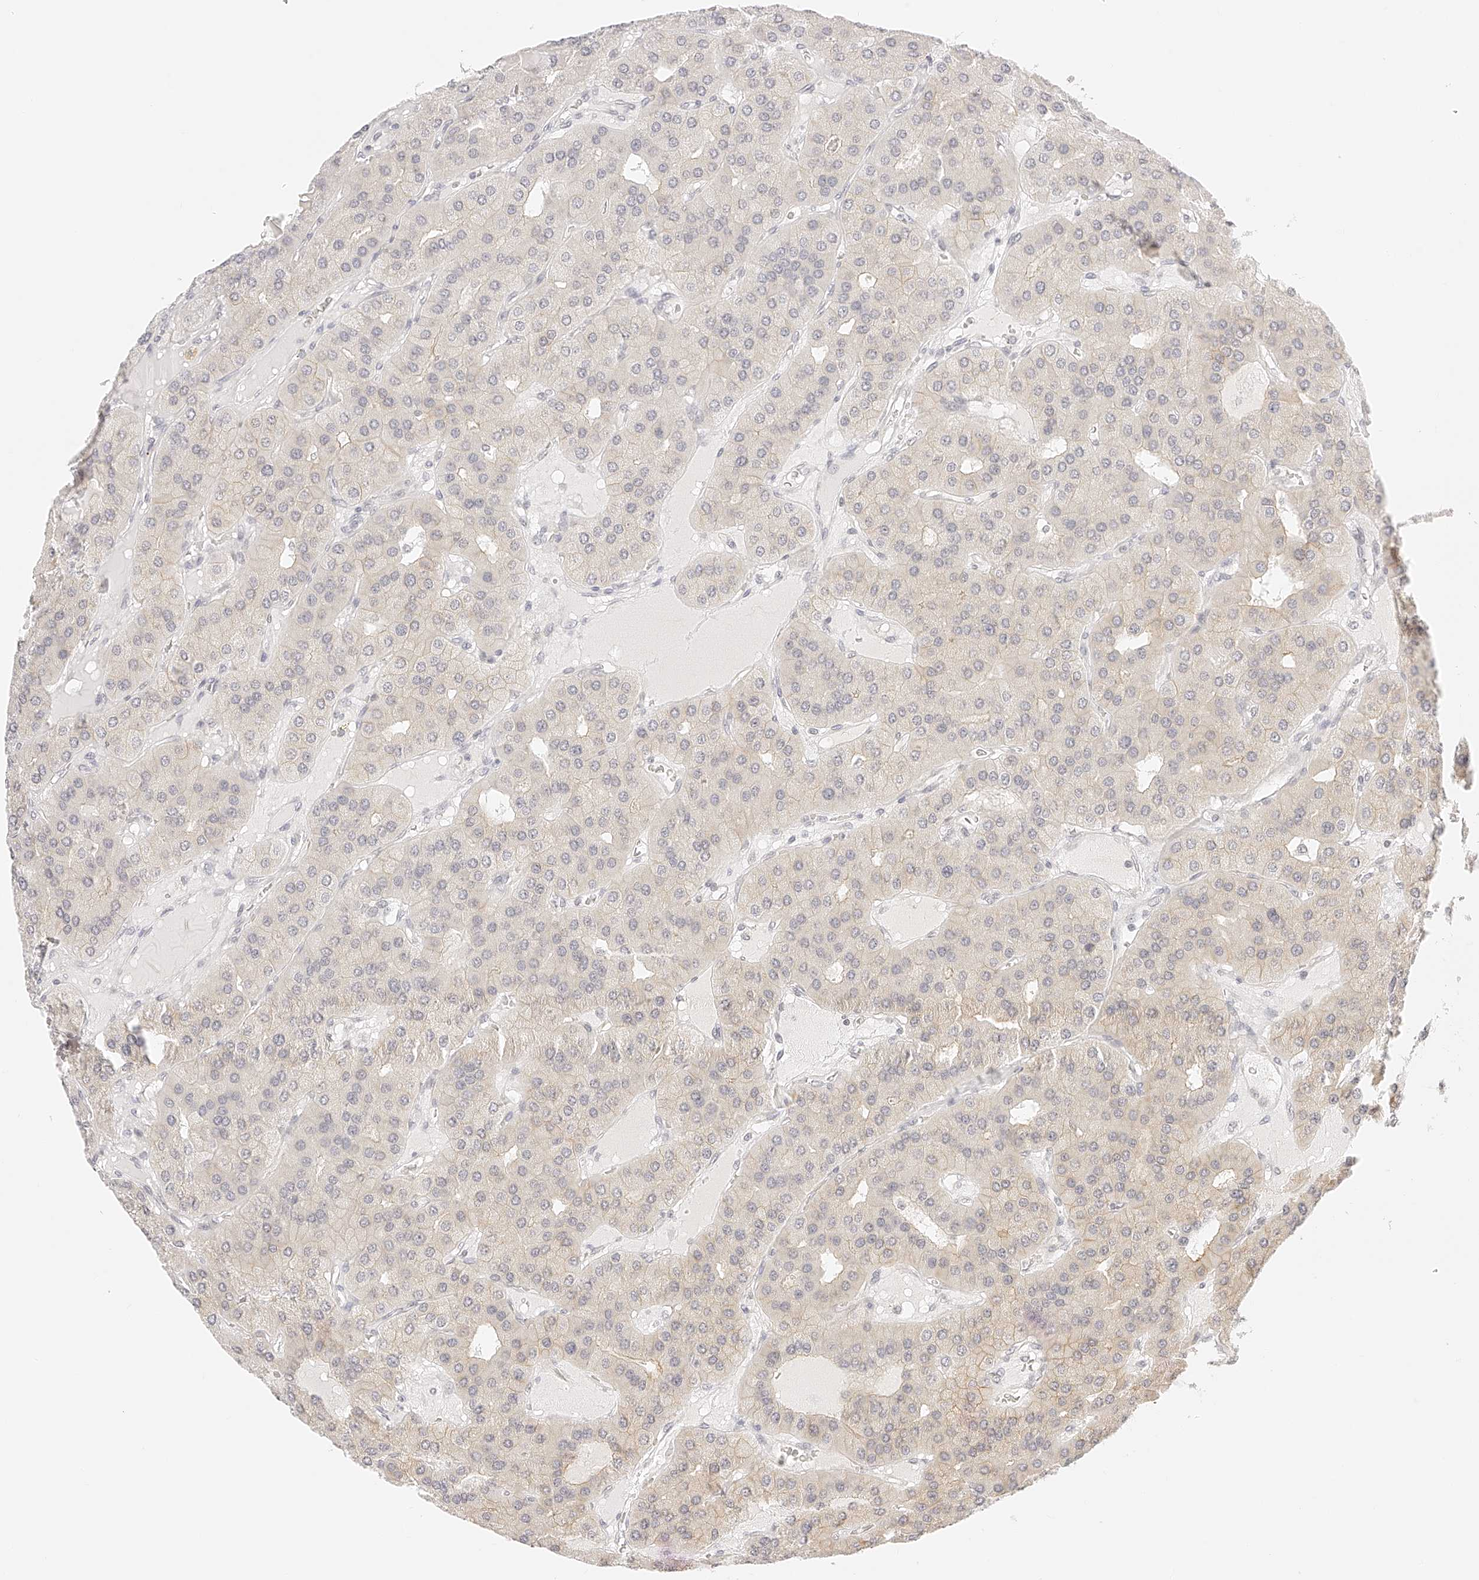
{"staining": {"intensity": "negative", "quantity": "none", "location": "none"}, "tissue": "parathyroid gland", "cell_type": "Glandular cells", "image_type": "normal", "snomed": [{"axis": "morphology", "description": "Normal tissue, NOS"}, {"axis": "morphology", "description": "Adenoma, NOS"}, {"axis": "topography", "description": "Parathyroid gland"}], "caption": "Immunohistochemistry of unremarkable human parathyroid gland displays no staining in glandular cells. (DAB immunohistochemistry, high magnification).", "gene": "ZFP69", "patient": {"sex": "female", "age": 86}}